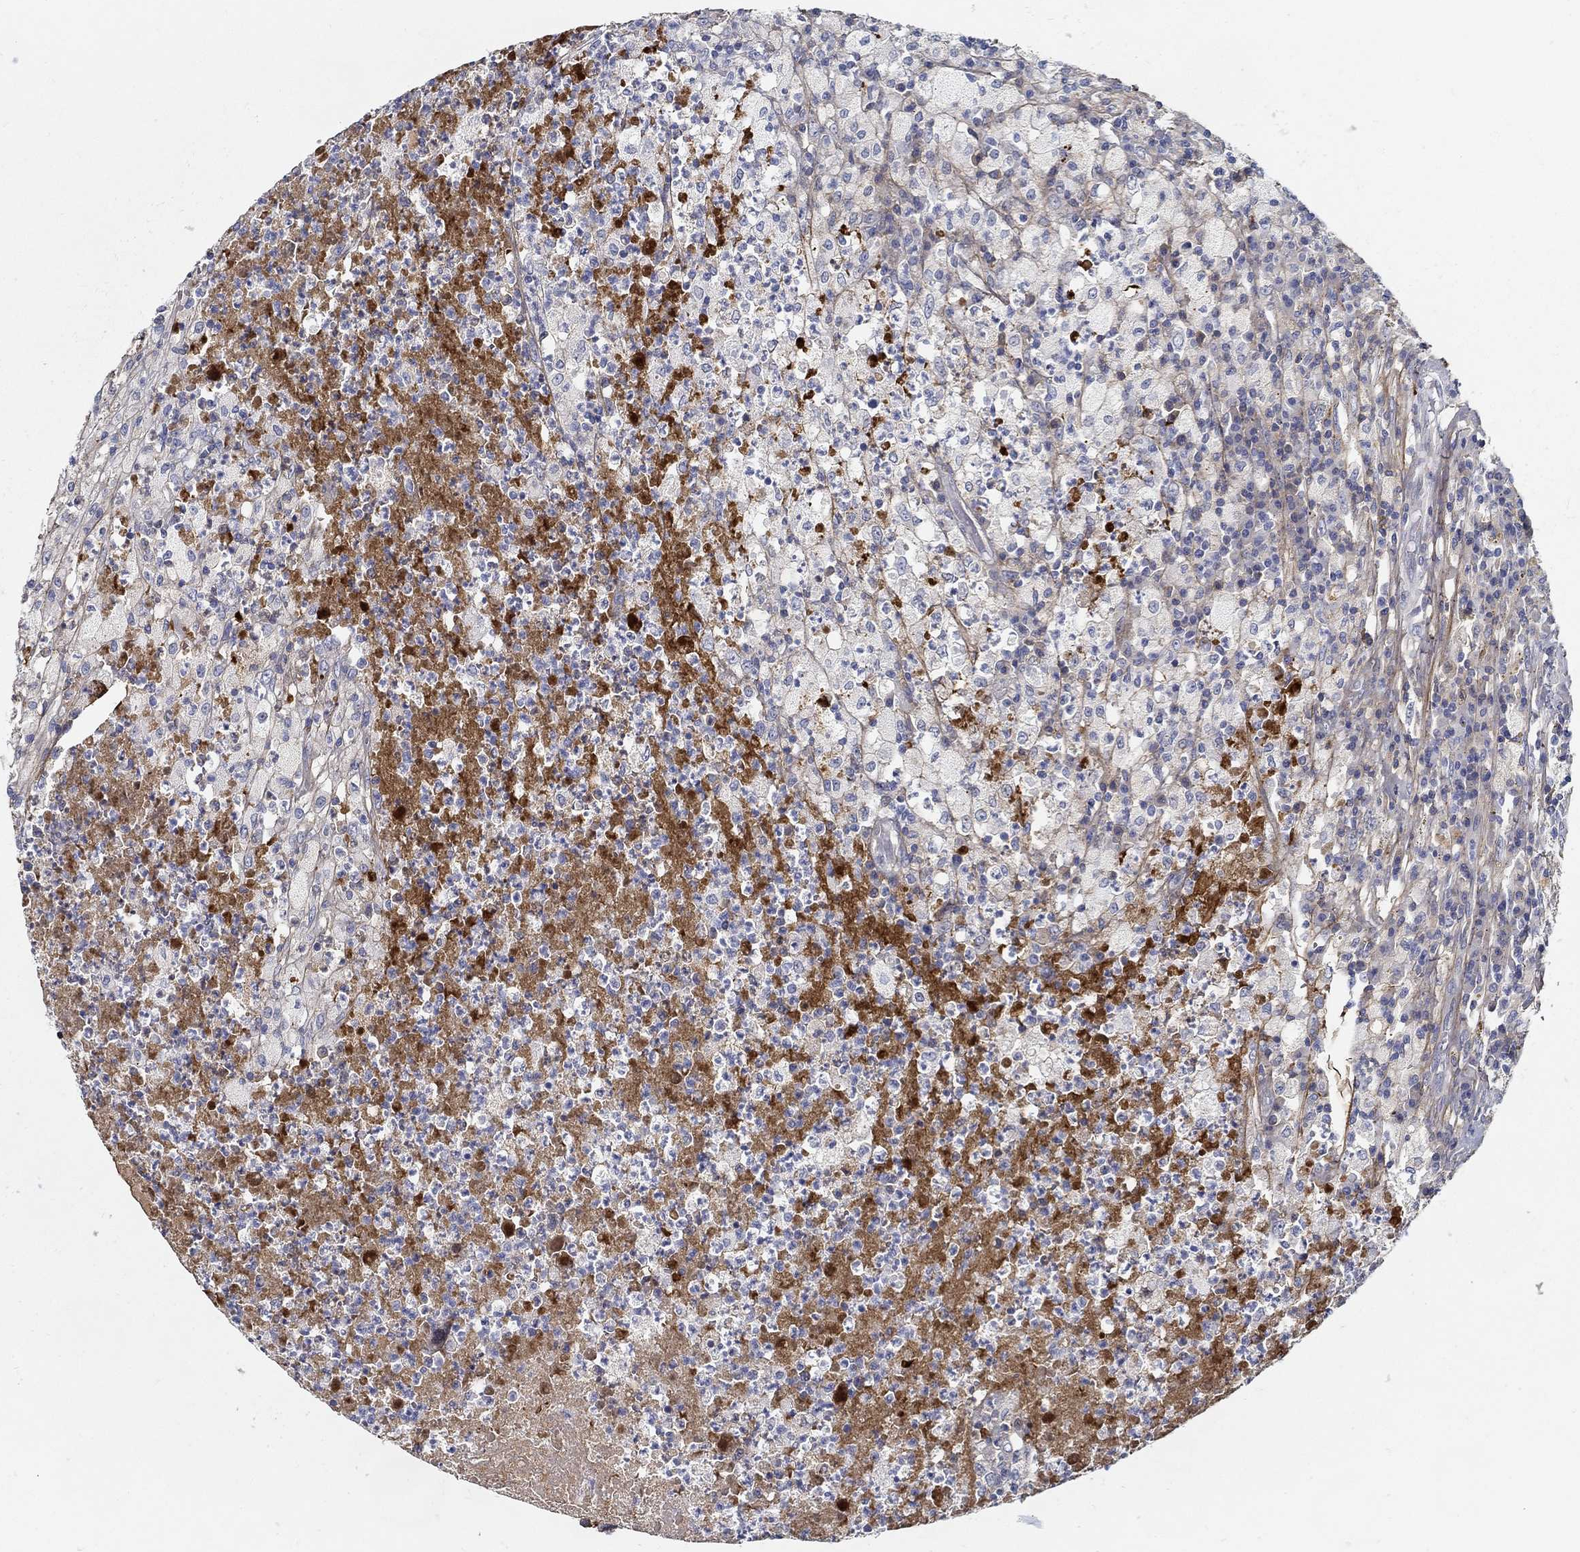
{"staining": {"intensity": "negative", "quantity": "none", "location": "none"}, "tissue": "testis cancer", "cell_type": "Tumor cells", "image_type": "cancer", "snomed": [{"axis": "morphology", "description": "Necrosis, NOS"}, {"axis": "morphology", "description": "Carcinoma, Embryonal, NOS"}, {"axis": "topography", "description": "Testis"}], "caption": "This histopathology image is of testis cancer (embryonal carcinoma) stained with IHC to label a protein in brown with the nuclei are counter-stained blue. There is no positivity in tumor cells.", "gene": "TGFBI", "patient": {"sex": "male", "age": 19}}